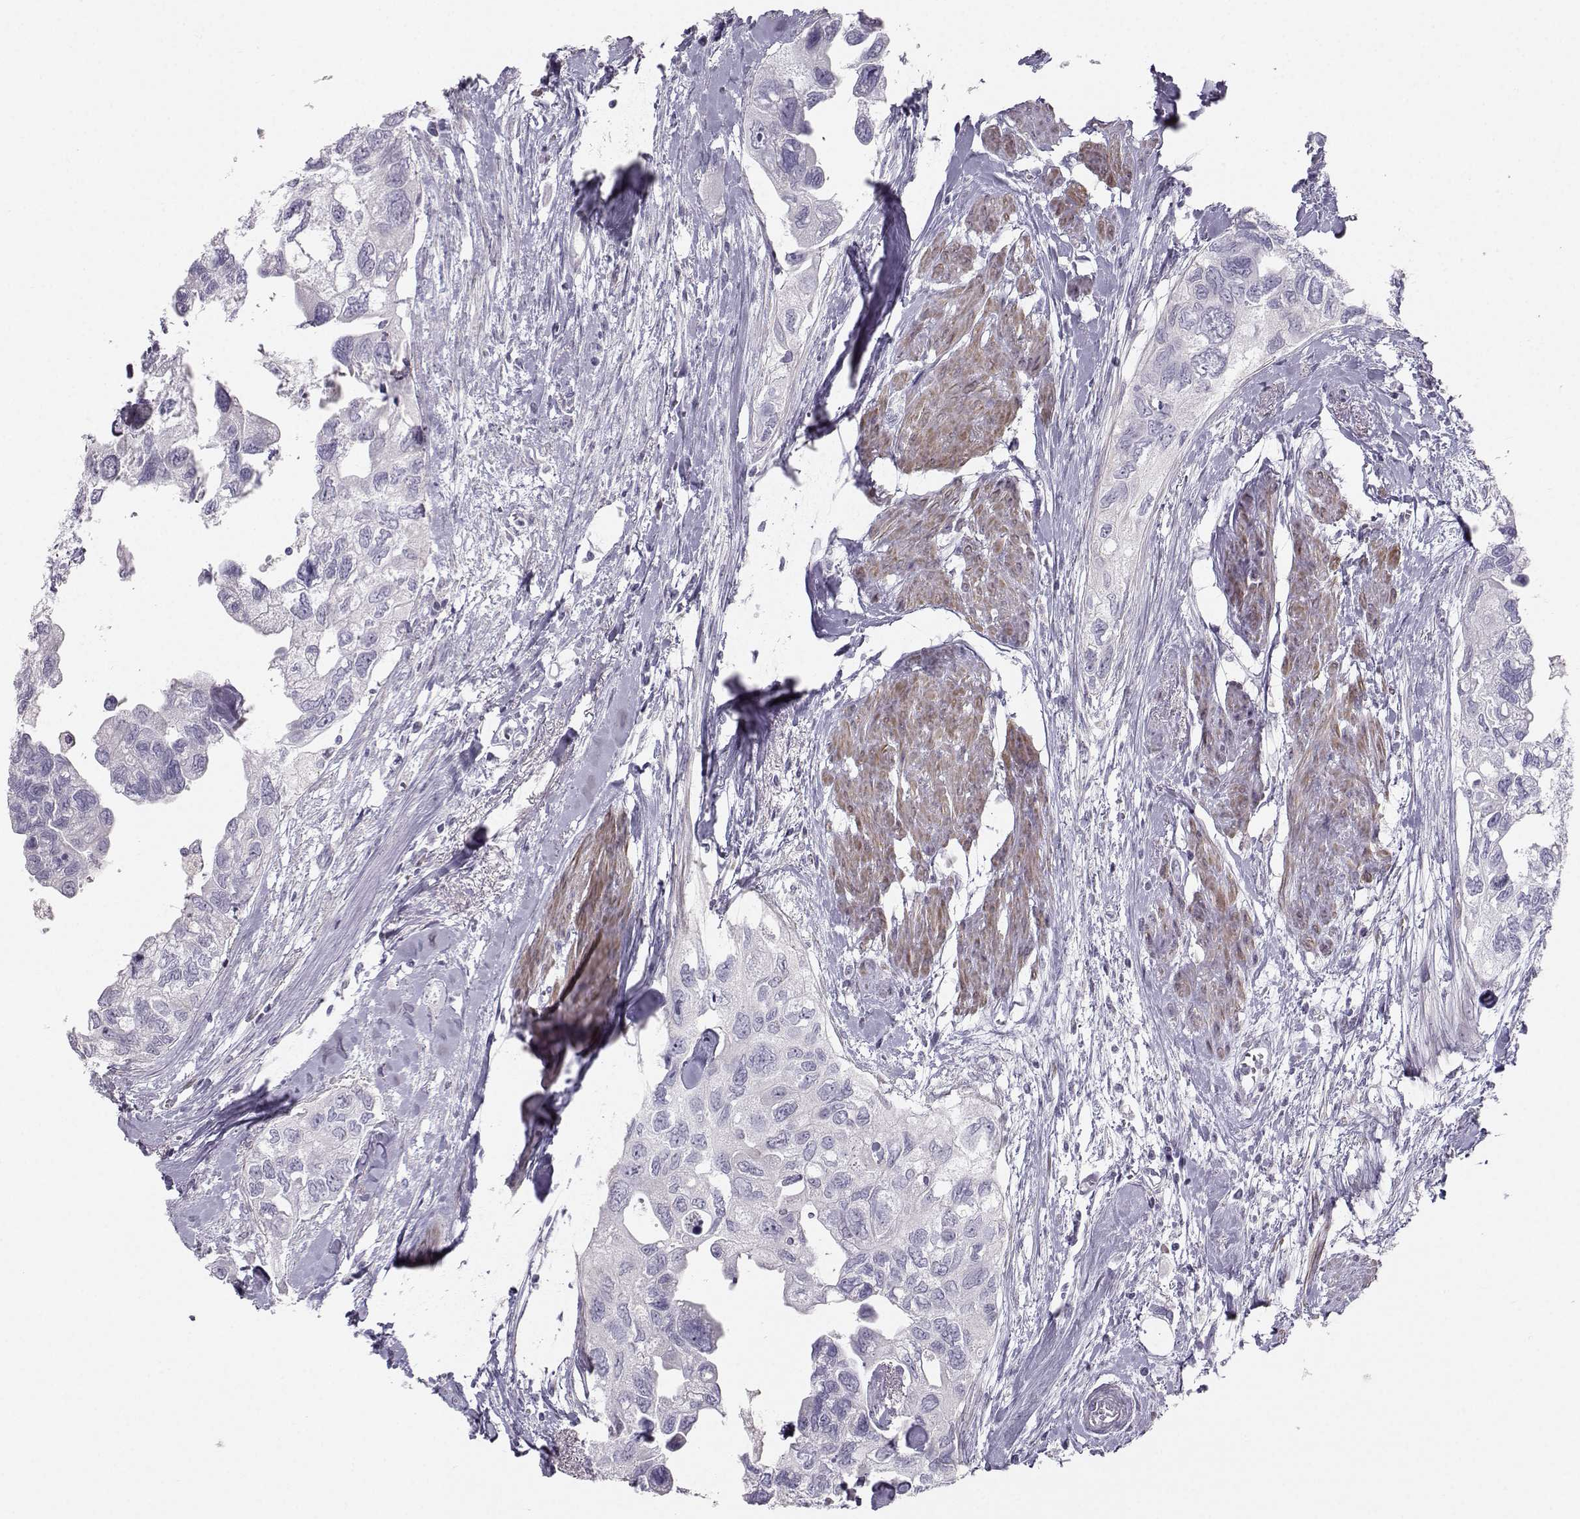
{"staining": {"intensity": "negative", "quantity": "none", "location": "none"}, "tissue": "urothelial cancer", "cell_type": "Tumor cells", "image_type": "cancer", "snomed": [{"axis": "morphology", "description": "Urothelial carcinoma, High grade"}, {"axis": "topography", "description": "Urinary bladder"}], "caption": "Human high-grade urothelial carcinoma stained for a protein using immunohistochemistry (IHC) reveals no positivity in tumor cells.", "gene": "CASR", "patient": {"sex": "male", "age": 59}}